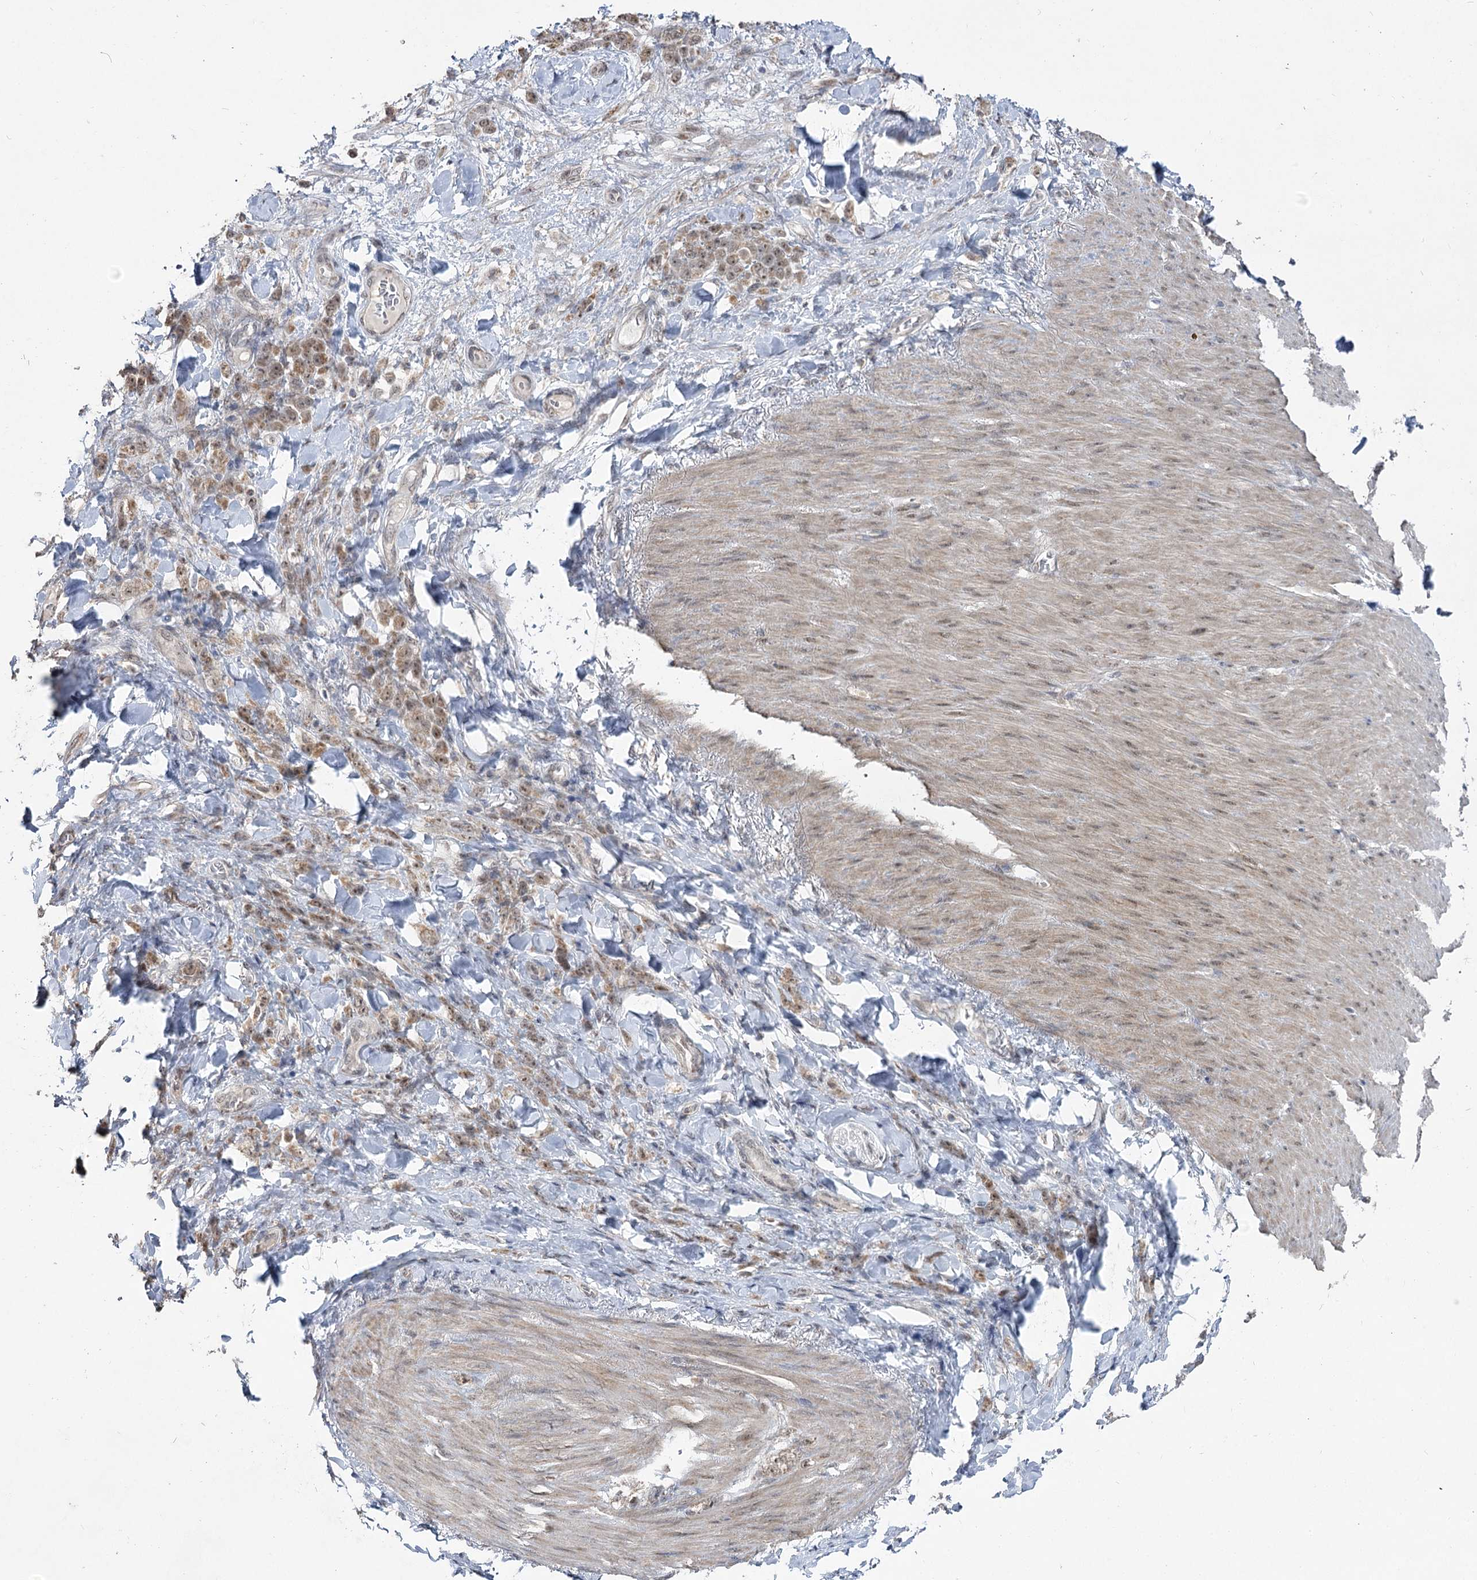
{"staining": {"intensity": "moderate", "quantity": ">75%", "location": "cytoplasmic/membranous,nuclear"}, "tissue": "stomach cancer", "cell_type": "Tumor cells", "image_type": "cancer", "snomed": [{"axis": "morphology", "description": "Normal tissue, NOS"}, {"axis": "morphology", "description": "Adenocarcinoma, NOS"}, {"axis": "topography", "description": "Stomach"}], "caption": "A histopathology image of human stomach adenocarcinoma stained for a protein shows moderate cytoplasmic/membranous and nuclear brown staining in tumor cells. (brown staining indicates protein expression, while blue staining denotes nuclei).", "gene": "RUFY4", "patient": {"sex": "male", "age": 82}}